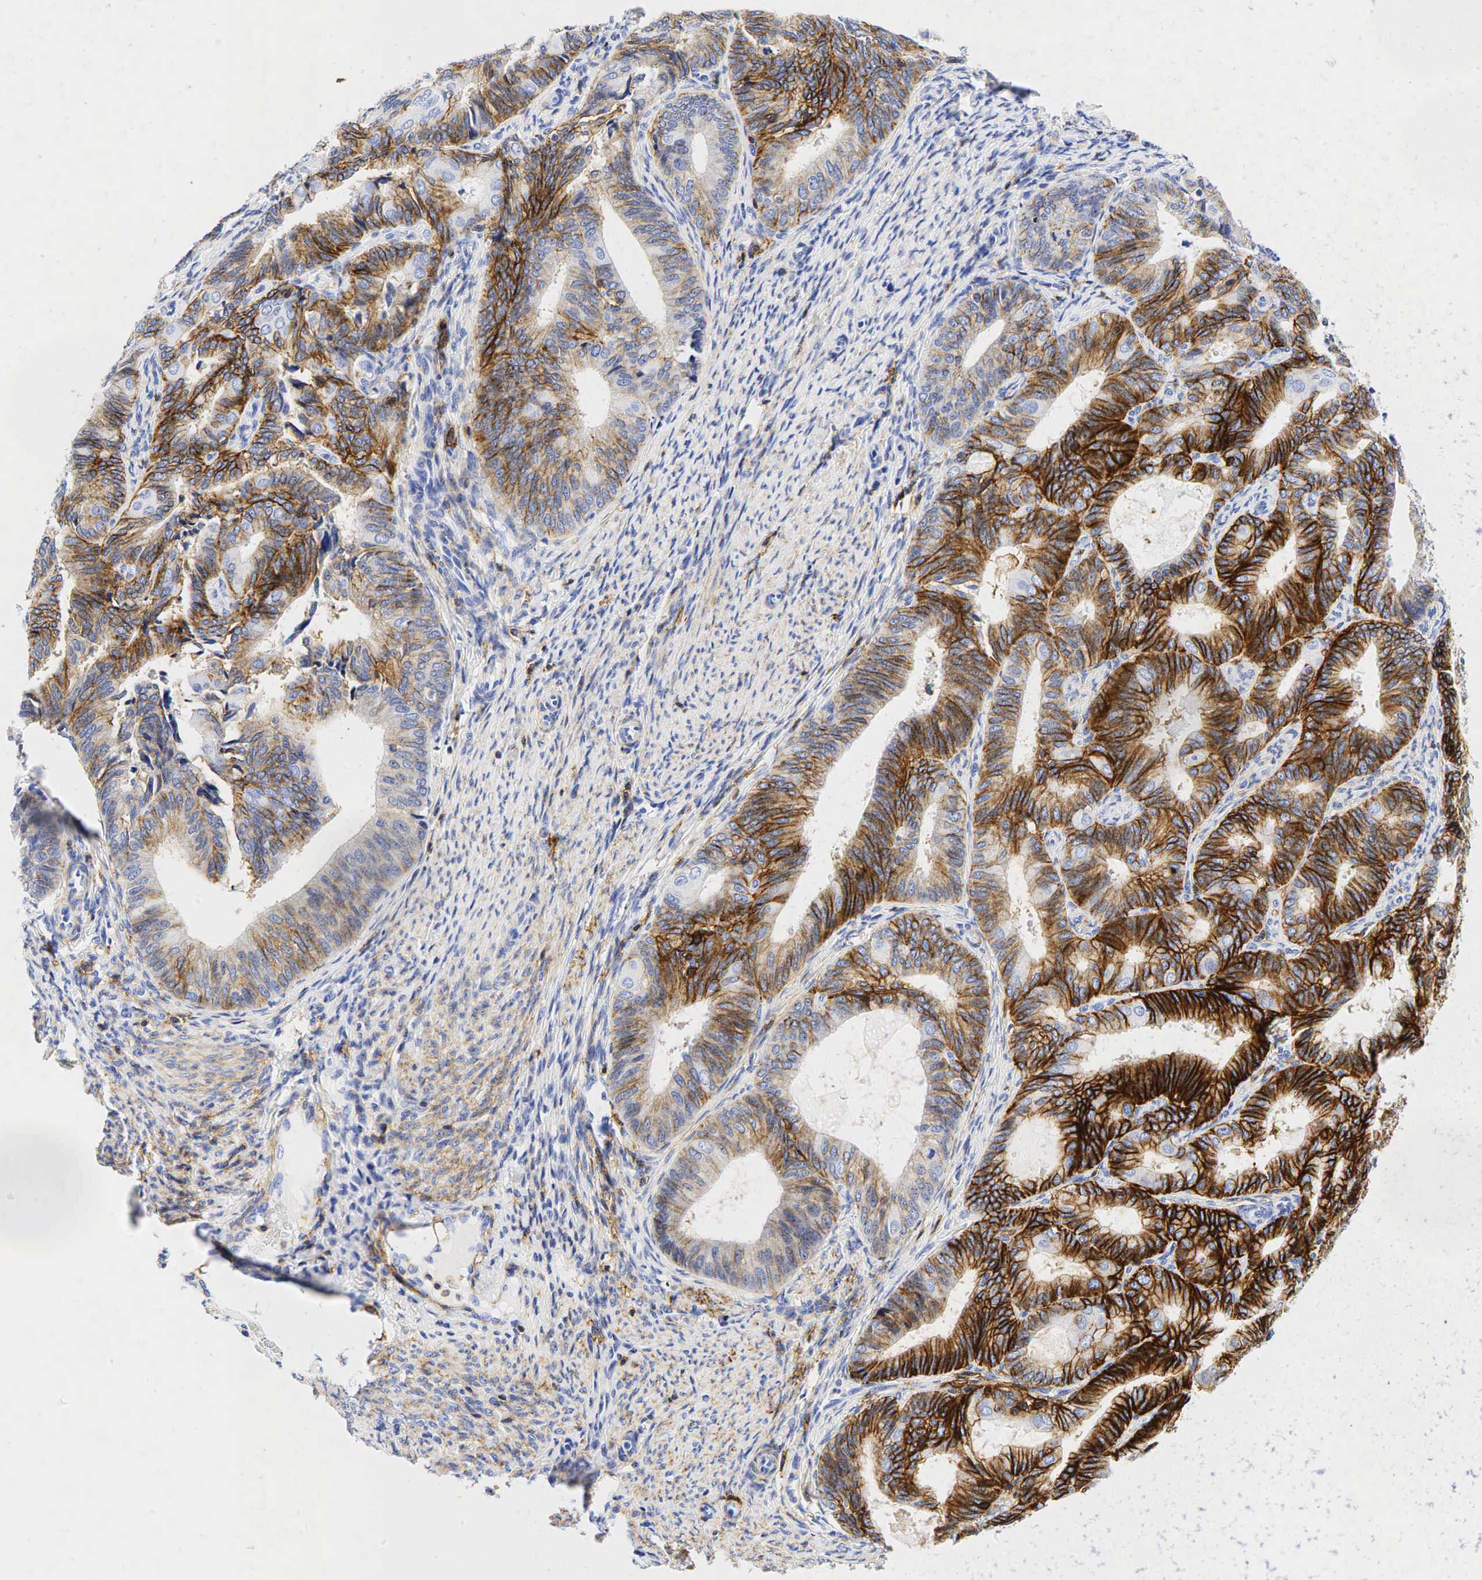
{"staining": {"intensity": "moderate", "quantity": "25%-75%", "location": "cytoplasmic/membranous"}, "tissue": "endometrial cancer", "cell_type": "Tumor cells", "image_type": "cancer", "snomed": [{"axis": "morphology", "description": "Adenocarcinoma, NOS"}, {"axis": "topography", "description": "Endometrium"}], "caption": "Immunohistochemistry (DAB) staining of human endometrial adenocarcinoma reveals moderate cytoplasmic/membranous protein positivity in approximately 25%-75% of tumor cells.", "gene": "CD44", "patient": {"sex": "female", "age": 63}}